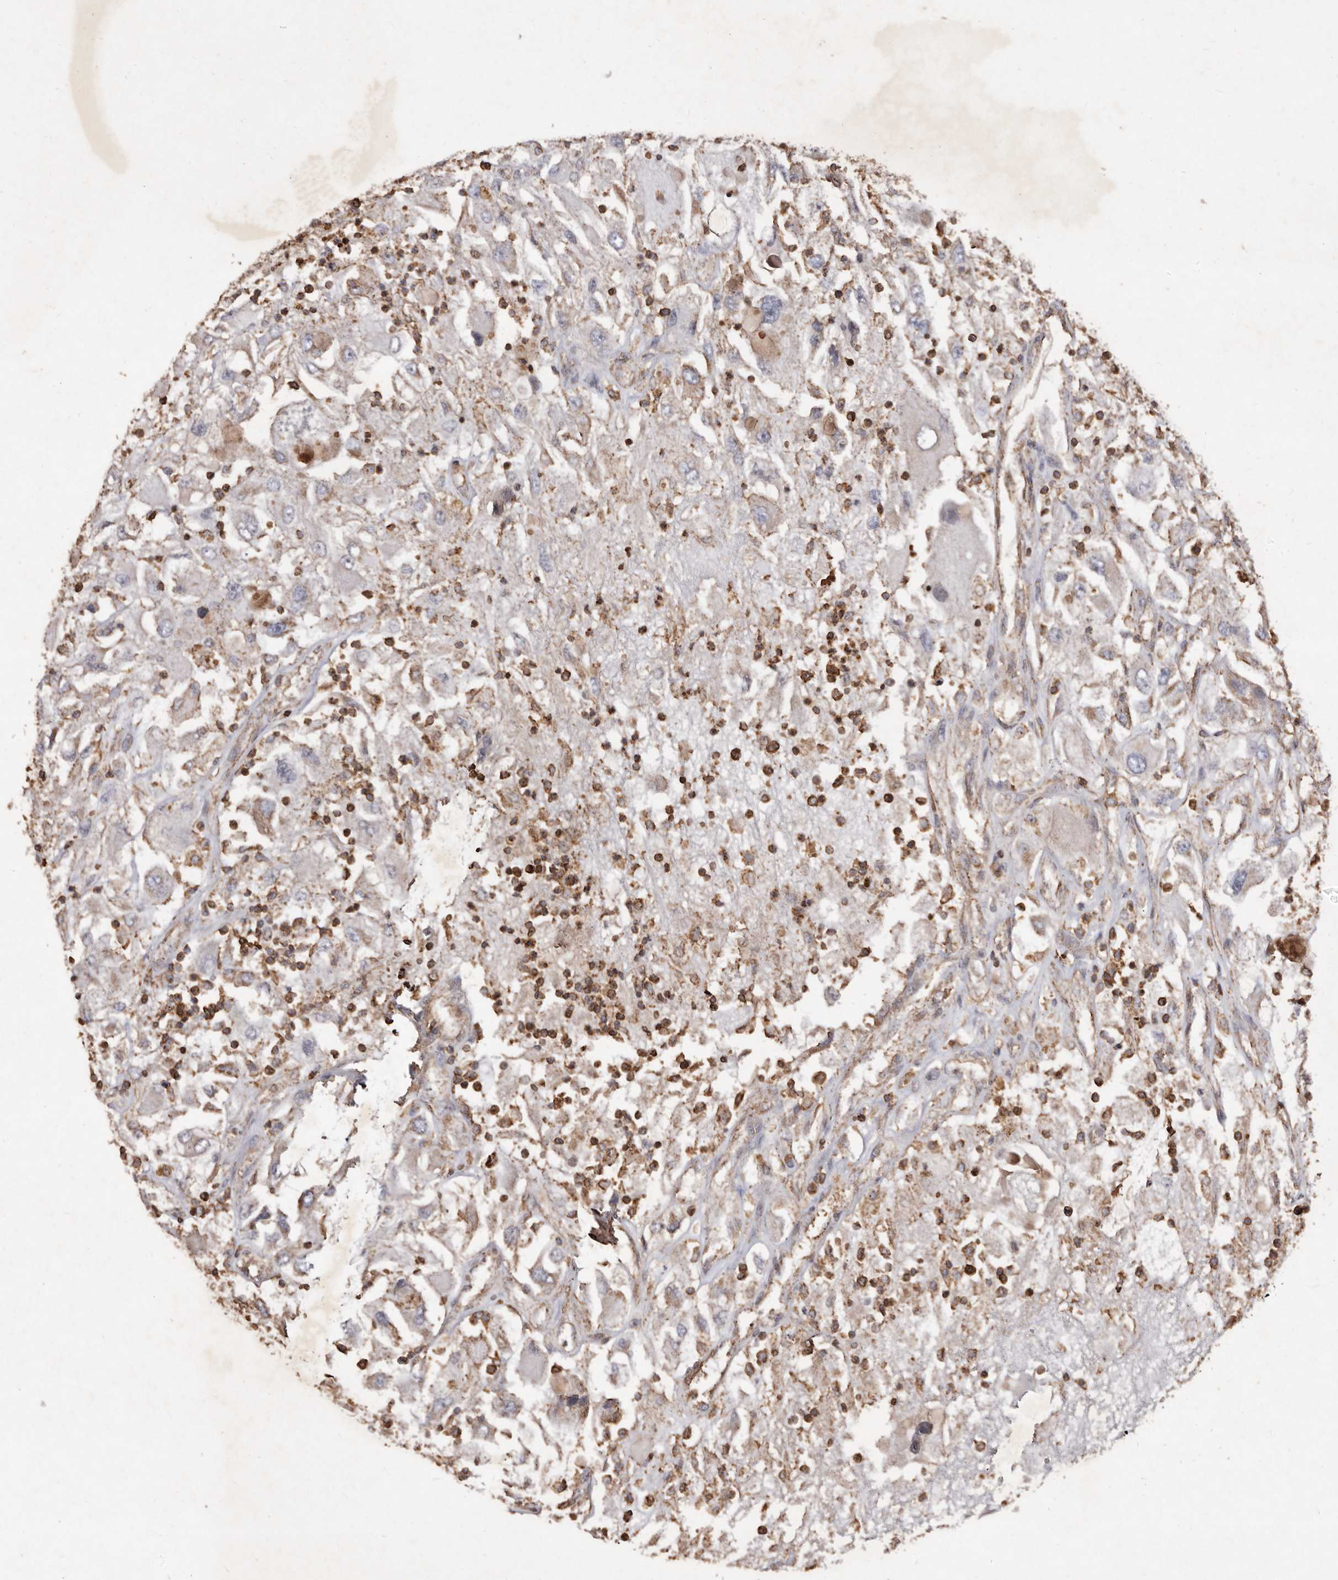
{"staining": {"intensity": "weak", "quantity": "25%-75%", "location": "cytoplasmic/membranous"}, "tissue": "renal cancer", "cell_type": "Tumor cells", "image_type": "cancer", "snomed": [{"axis": "morphology", "description": "Adenocarcinoma, NOS"}, {"axis": "topography", "description": "Kidney"}], "caption": "This image exhibits immunohistochemistry (IHC) staining of human renal cancer (adenocarcinoma), with low weak cytoplasmic/membranous staining in about 25%-75% of tumor cells.", "gene": "COQ8B", "patient": {"sex": "female", "age": 52}}